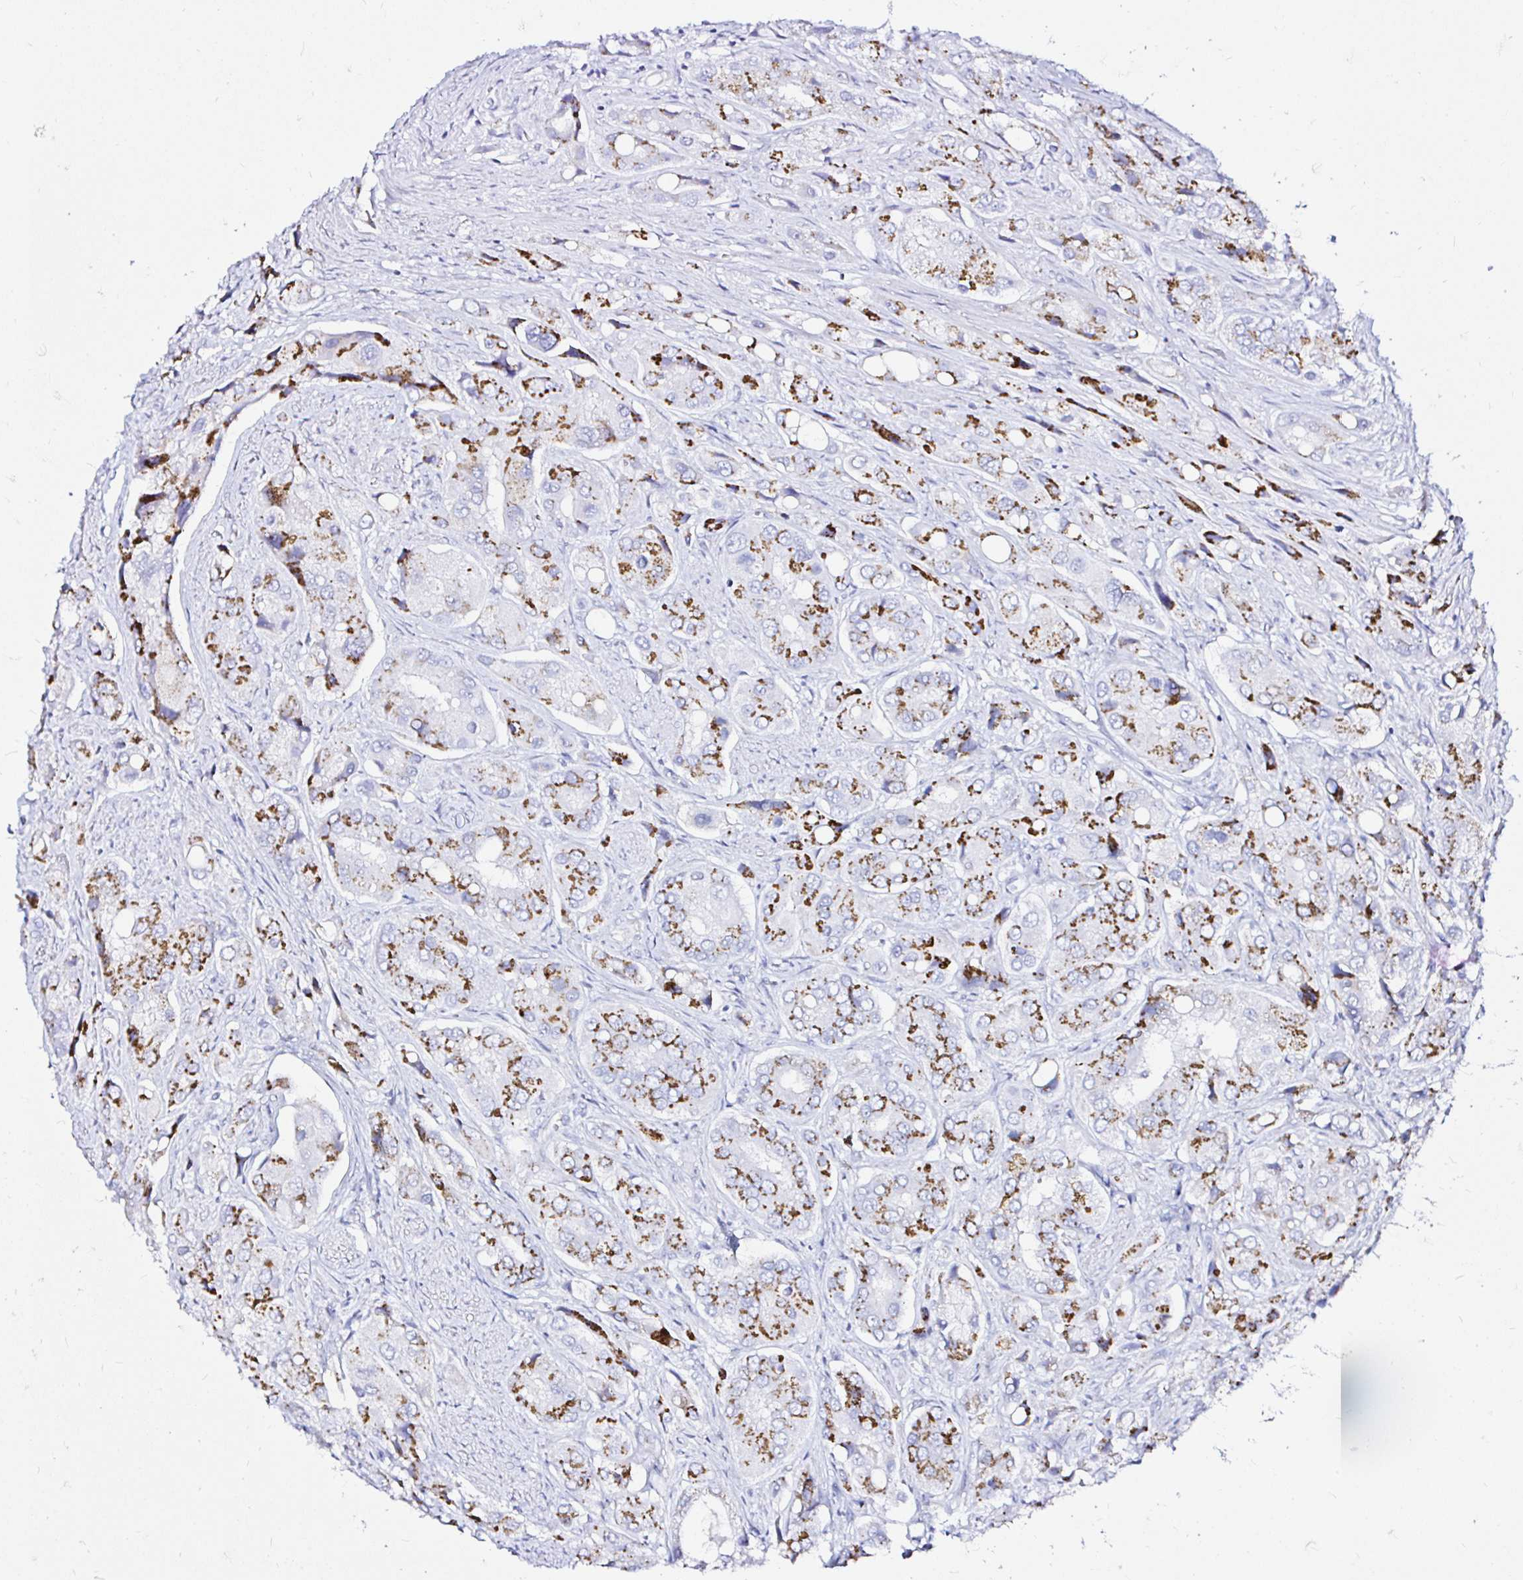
{"staining": {"intensity": "moderate", "quantity": ">75%", "location": "cytoplasmic/membranous"}, "tissue": "prostate cancer", "cell_type": "Tumor cells", "image_type": "cancer", "snomed": [{"axis": "morphology", "description": "Adenocarcinoma, Low grade"}, {"axis": "topography", "description": "Prostate"}], "caption": "Approximately >75% of tumor cells in human prostate adenocarcinoma (low-grade) reveal moderate cytoplasmic/membranous protein staining as visualized by brown immunohistochemical staining.", "gene": "ZNF432", "patient": {"sex": "male", "age": 69}}